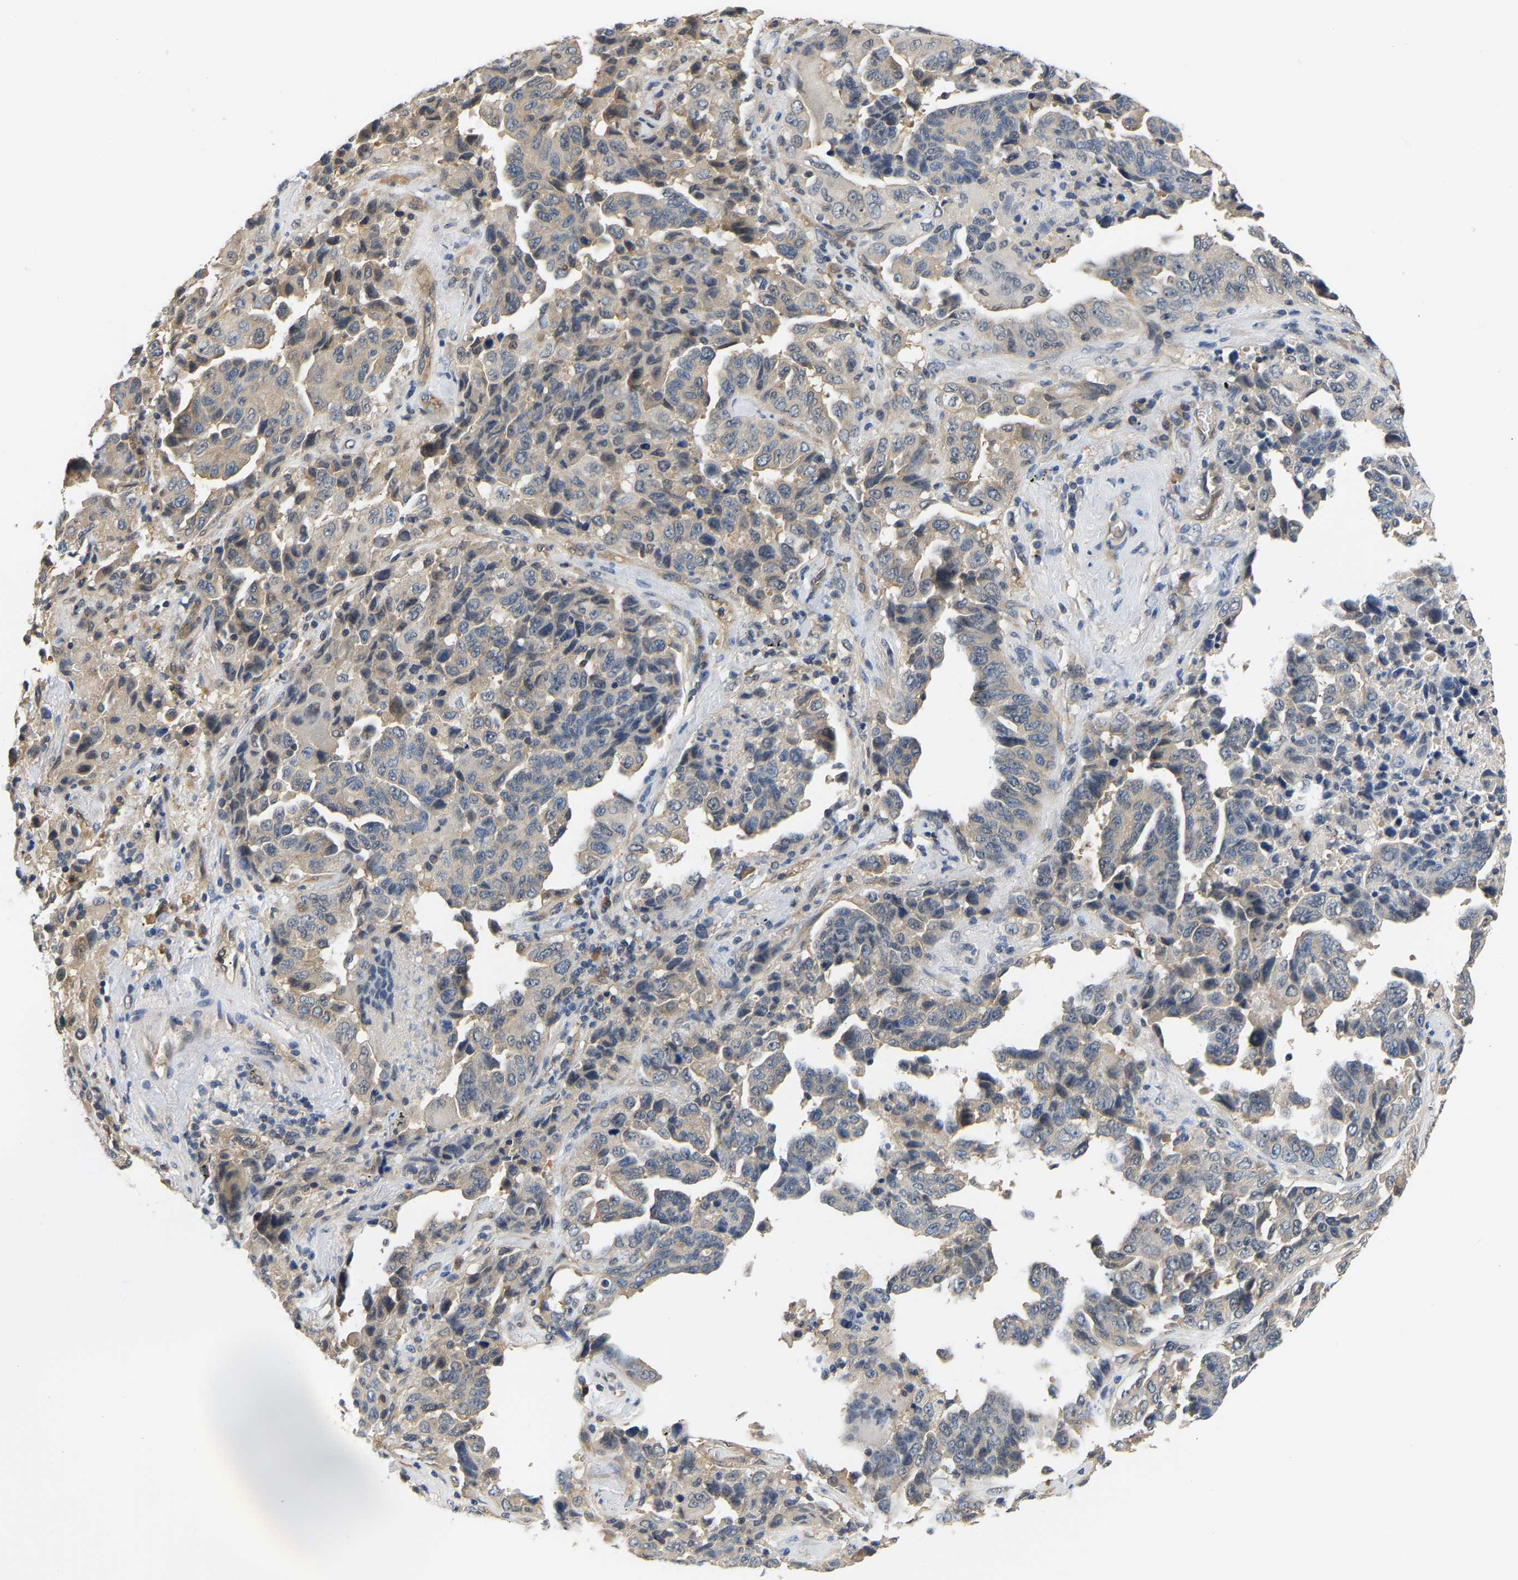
{"staining": {"intensity": "weak", "quantity": "25%-75%", "location": "cytoplasmic/membranous,nuclear"}, "tissue": "lung cancer", "cell_type": "Tumor cells", "image_type": "cancer", "snomed": [{"axis": "morphology", "description": "Adenocarcinoma, NOS"}, {"axis": "topography", "description": "Lung"}], "caption": "IHC staining of lung cancer (adenocarcinoma), which reveals low levels of weak cytoplasmic/membranous and nuclear expression in about 25%-75% of tumor cells indicating weak cytoplasmic/membranous and nuclear protein staining. The staining was performed using DAB (brown) for protein detection and nuclei were counterstained in hematoxylin (blue).", "gene": "ARHGEF12", "patient": {"sex": "female", "age": 51}}